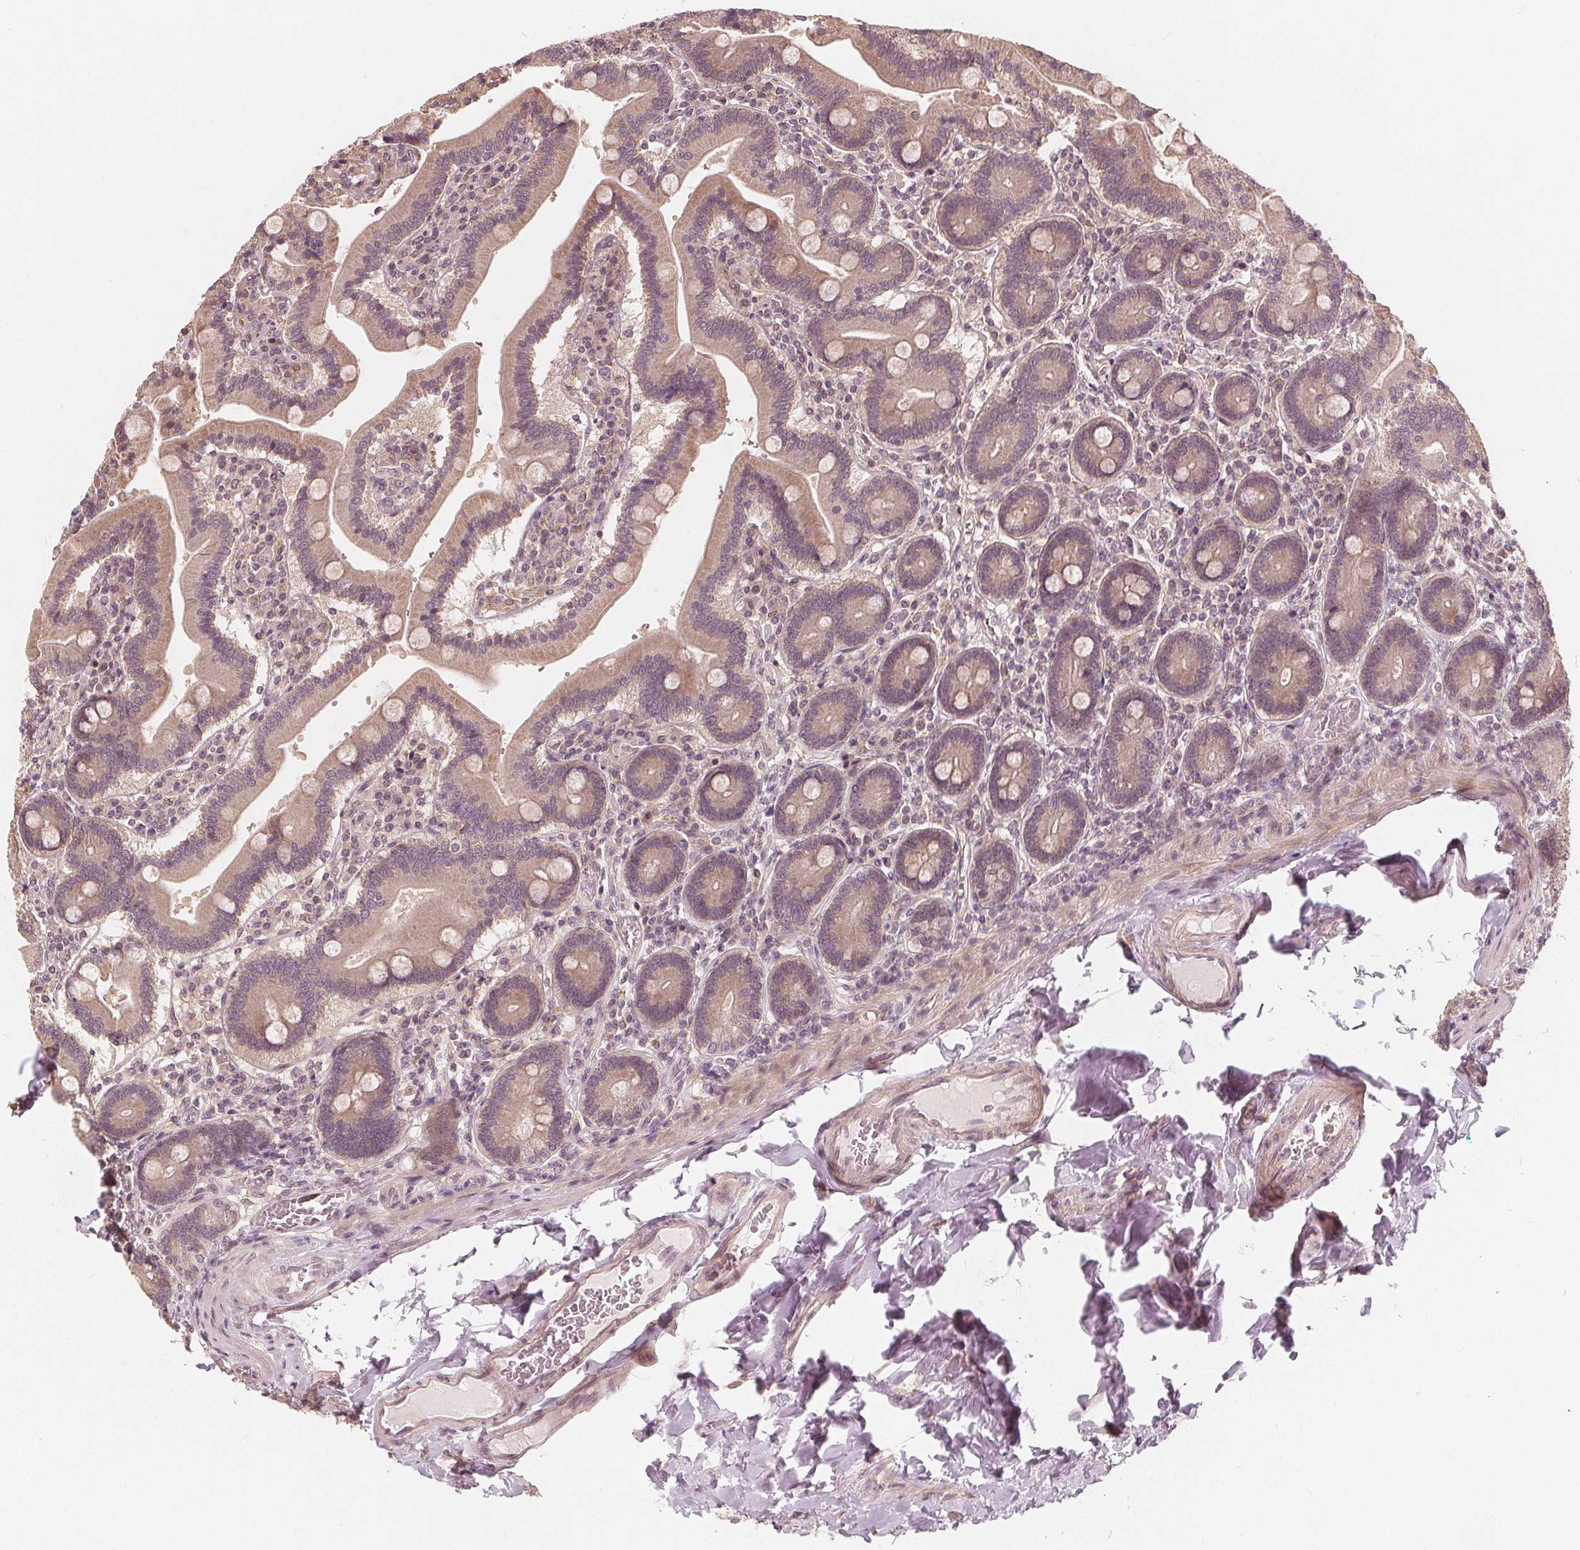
{"staining": {"intensity": "moderate", "quantity": ">75%", "location": "cytoplasmic/membranous"}, "tissue": "duodenum", "cell_type": "Glandular cells", "image_type": "normal", "snomed": [{"axis": "morphology", "description": "Normal tissue, NOS"}, {"axis": "topography", "description": "Duodenum"}], "caption": "An immunohistochemistry (IHC) image of benign tissue is shown. Protein staining in brown highlights moderate cytoplasmic/membranous positivity in duodenum within glandular cells. (Stains: DAB (3,3'-diaminobenzidine) in brown, nuclei in blue, Microscopy: brightfield microscopy at high magnification).", "gene": "SNX12", "patient": {"sex": "female", "age": 62}}